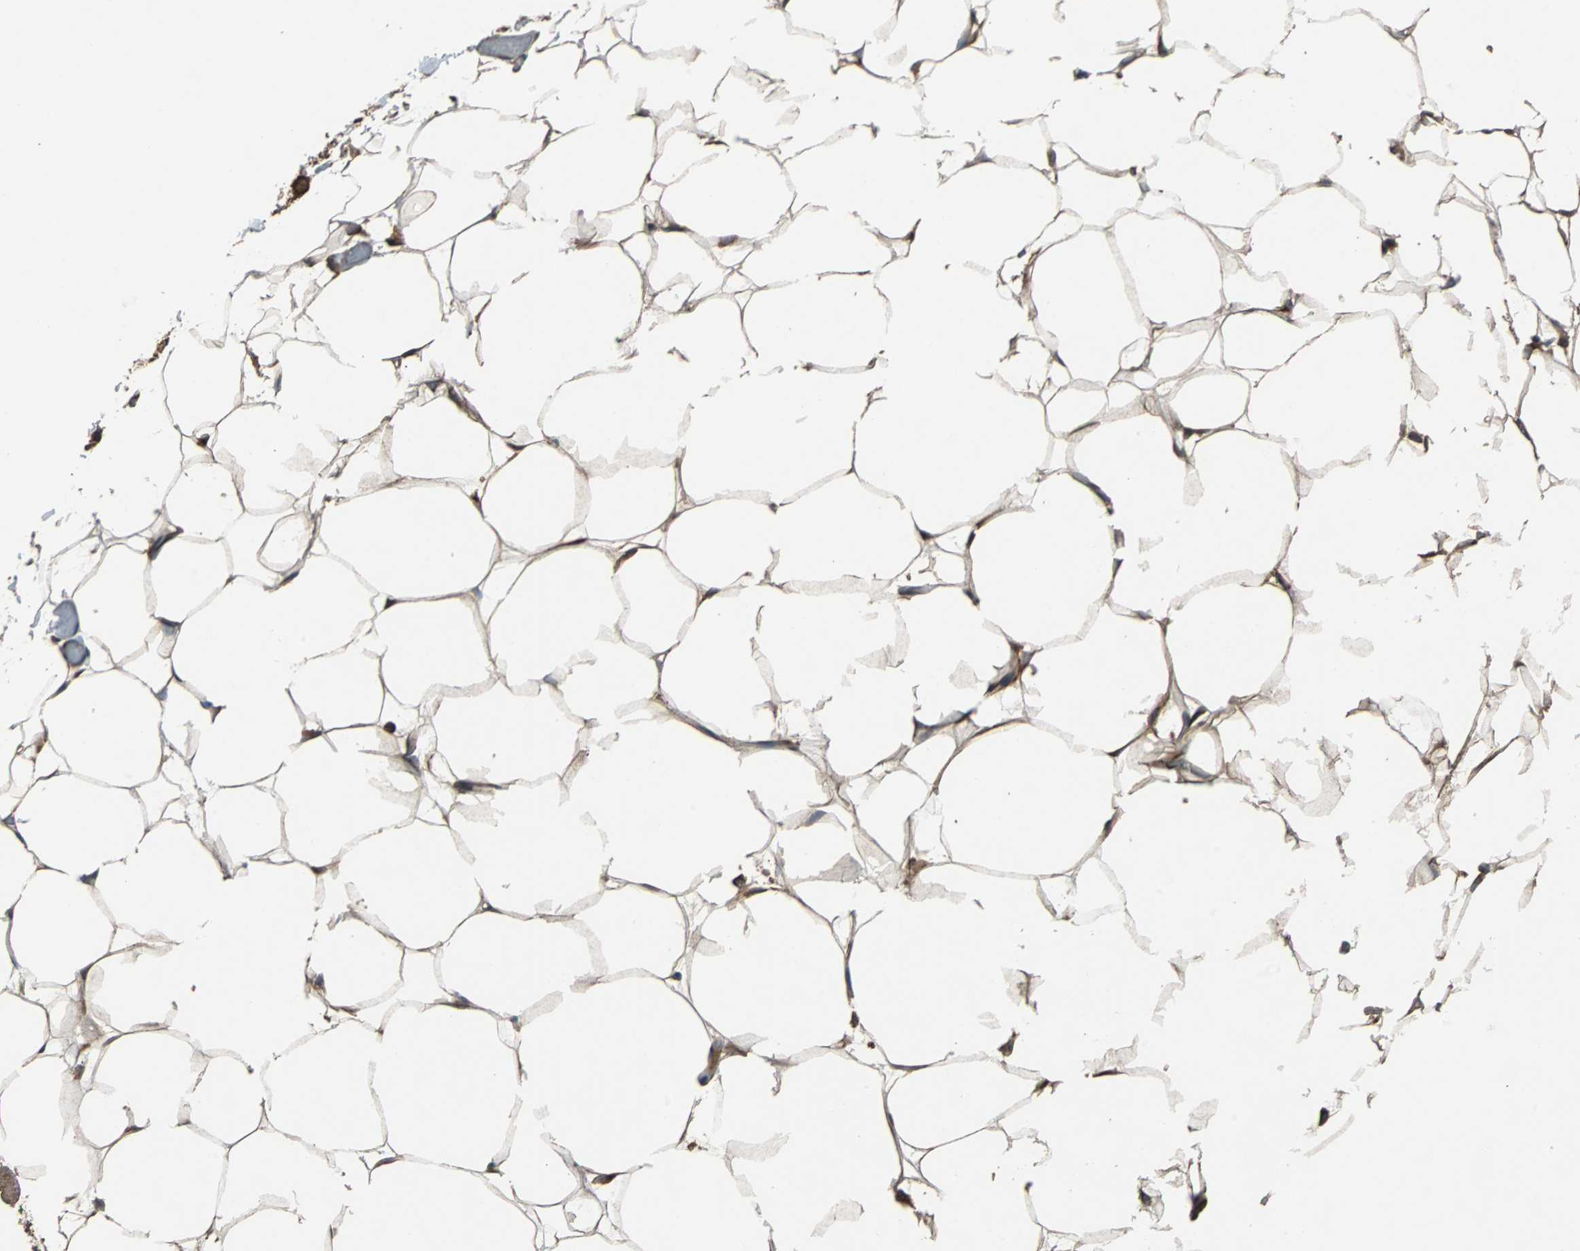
{"staining": {"intensity": "moderate", "quantity": ">75%", "location": "cytoplasmic/membranous"}, "tissue": "adipose tissue", "cell_type": "Adipocytes", "image_type": "normal", "snomed": [{"axis": "morphology", "description": "Normal tissue, NOS"}, {"axis": "topography", "description": "Breast"}, {"axis": "topography", "description": "Adipose tissue"}], "caption": "This histopathology image demonstrates benign adipose tissue stained with immunohistochemistry to label a protein in brown. The cytoplasmic/membranous of adipocytes show moderate positivity for the protein. Nuclei are counter-stained blue.", "gene": "RAB7A", "patient": {"sex": "female", "age": 25}}